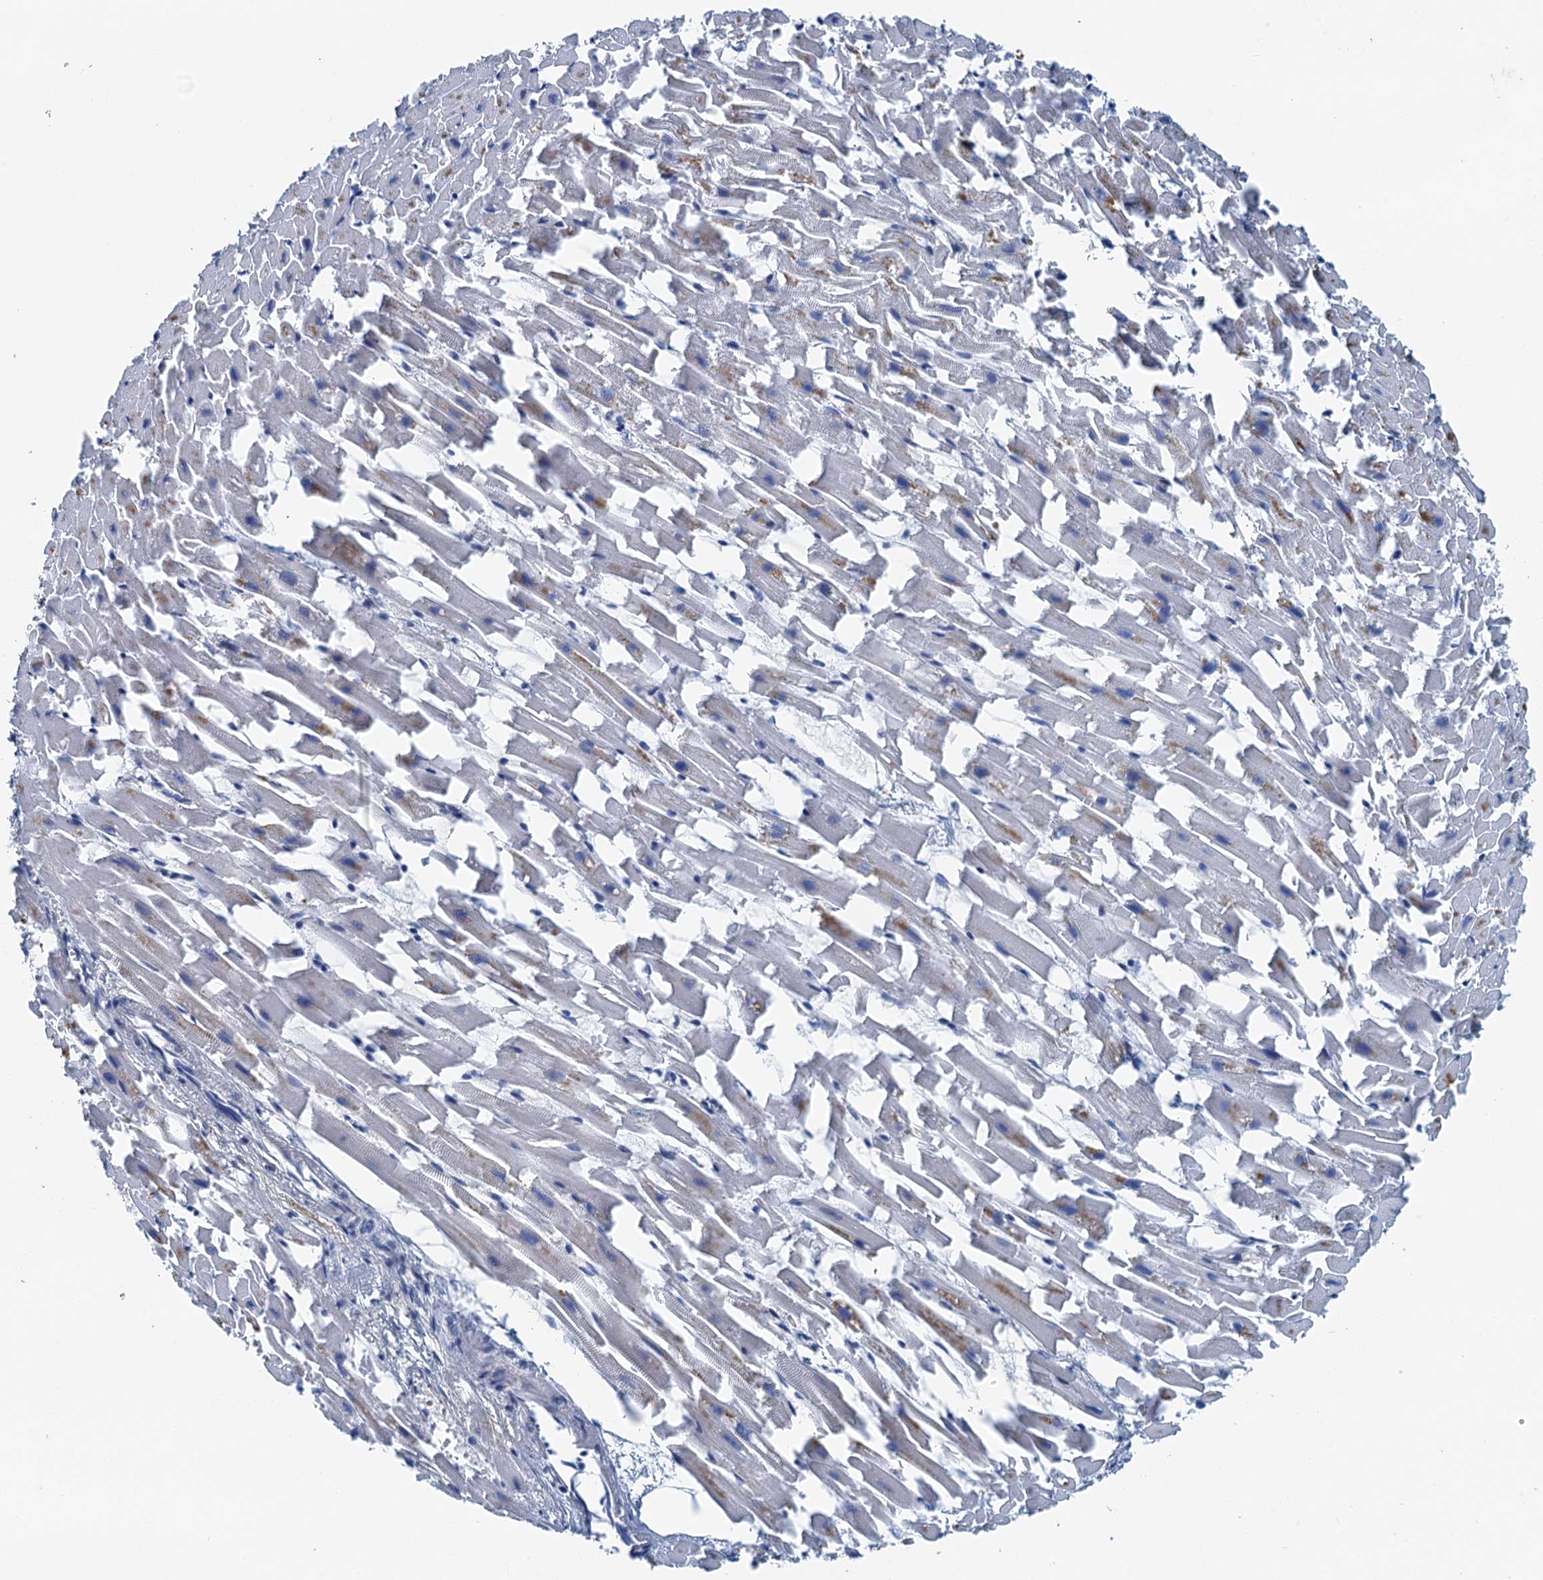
{"staining": {"intensity": "negative", "quantity": "none", "location": "none"}, "tissue": "heart muscle", "cell_type": "Cardiomyocytes", "image_type": "normal", "snomed": [{"axis": "morphology", "description": "Normal tissue, NOS"}, {"axis": "topography", "description": "Heart"}], "caption": "IHC image of normal heart muscle: human heart muscle stained with DAB shows no significant protein positivity in cardiomyocytes. Brightfield microscopy of immunohistochemistry stained with DAB (brown) and hematoxylin (blue), captured at high magnification.", "gene": "THAP10", "patient": {"sex": "female", "age": 64}}